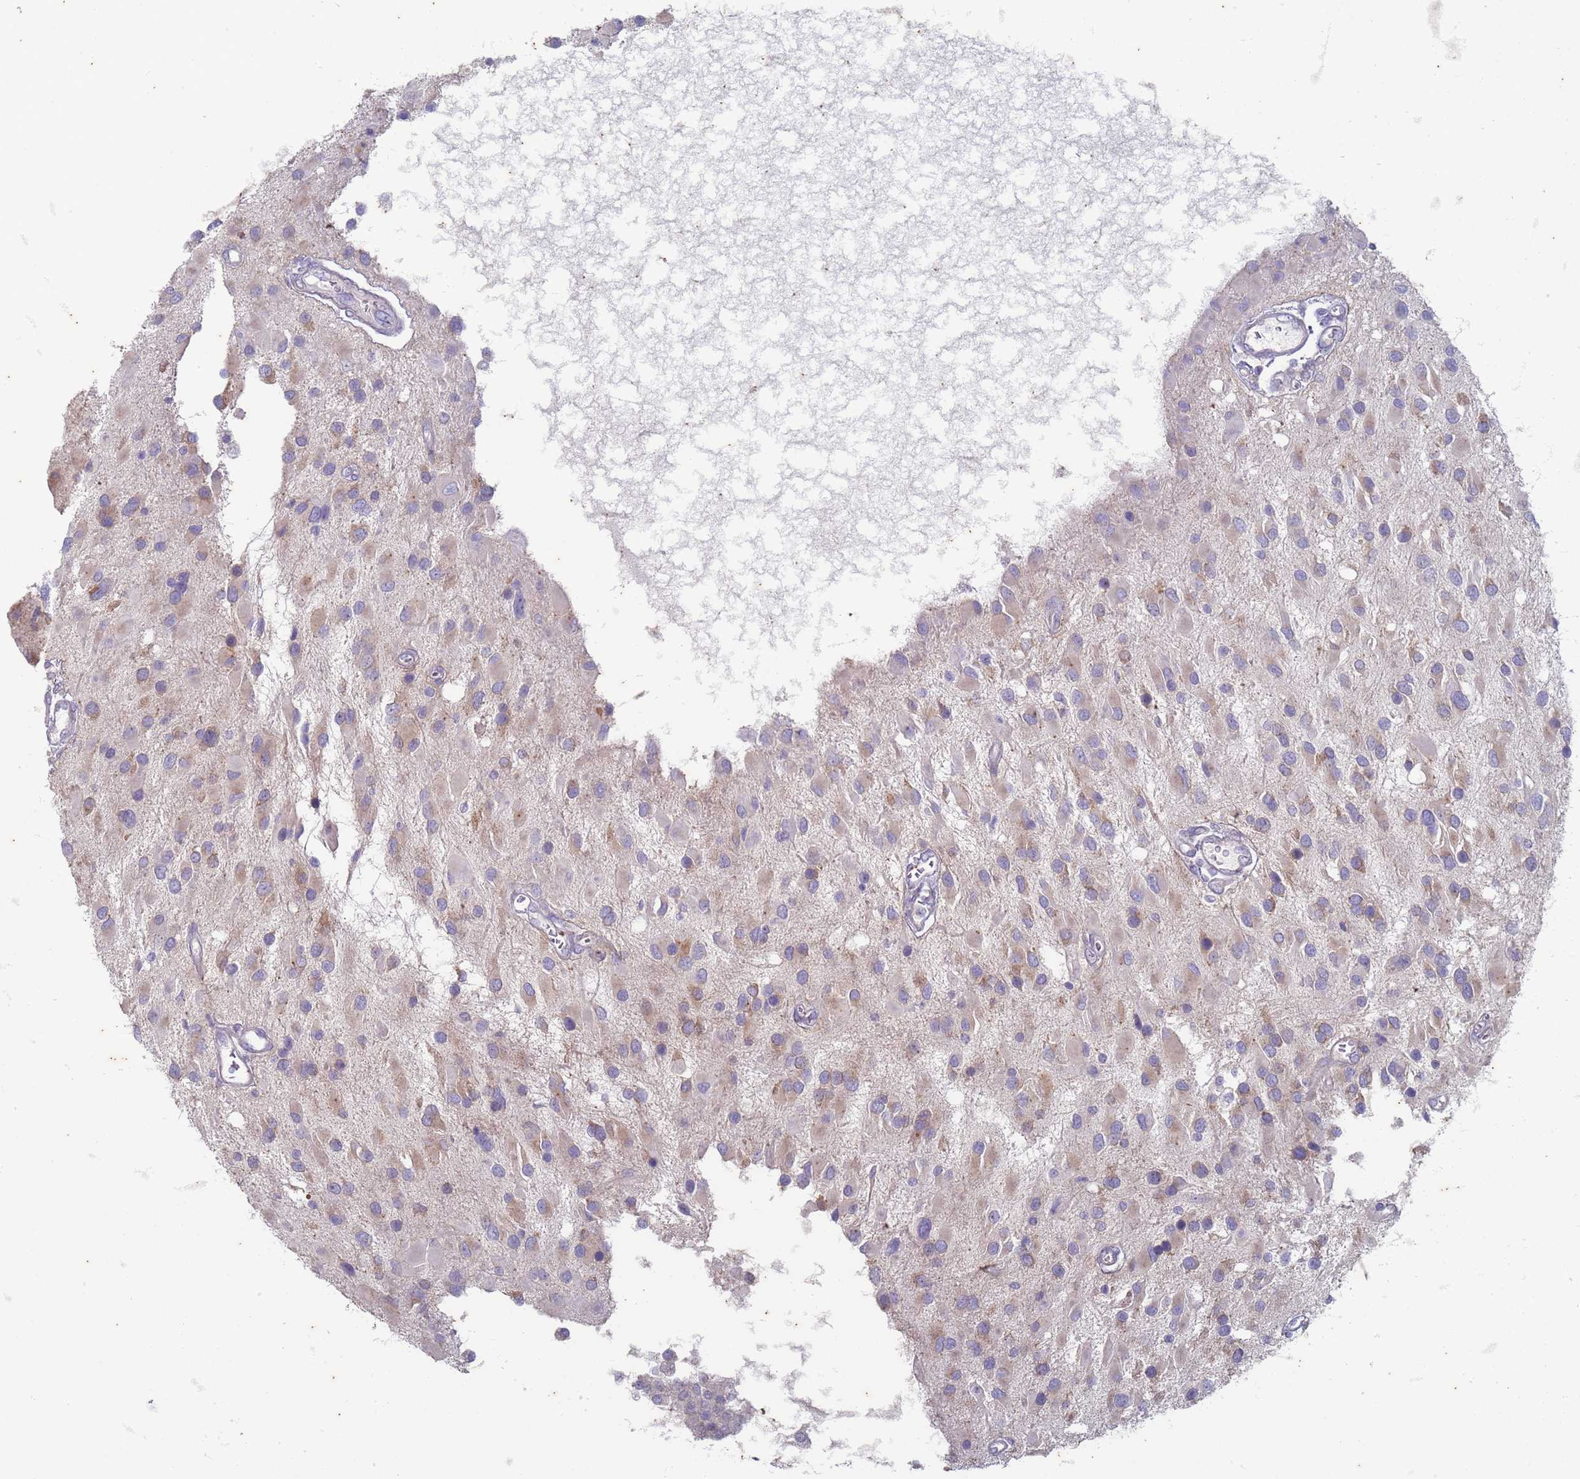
{"staining": {"intensity": "weak", "quantity": "25%-75%", "location": "cytoplasmic/membranous"}, "tissue": "glioma", "cell_type": "Tumor cells", "image_type": "cancer", "snomed": [{"axis": "morphology", "description": "Glioma, malignant, High grade"}, {"axis": "topography", "description": "Brain"}], "caption": "The micrograph reveals immunohistochemical staining of glioma. There is weak cytoplasmic/membranous staining is identified in approximately 25%-75% of tumor cells.", "gene": "SUCO", "patient": {"sex": "male", "age": 53}}